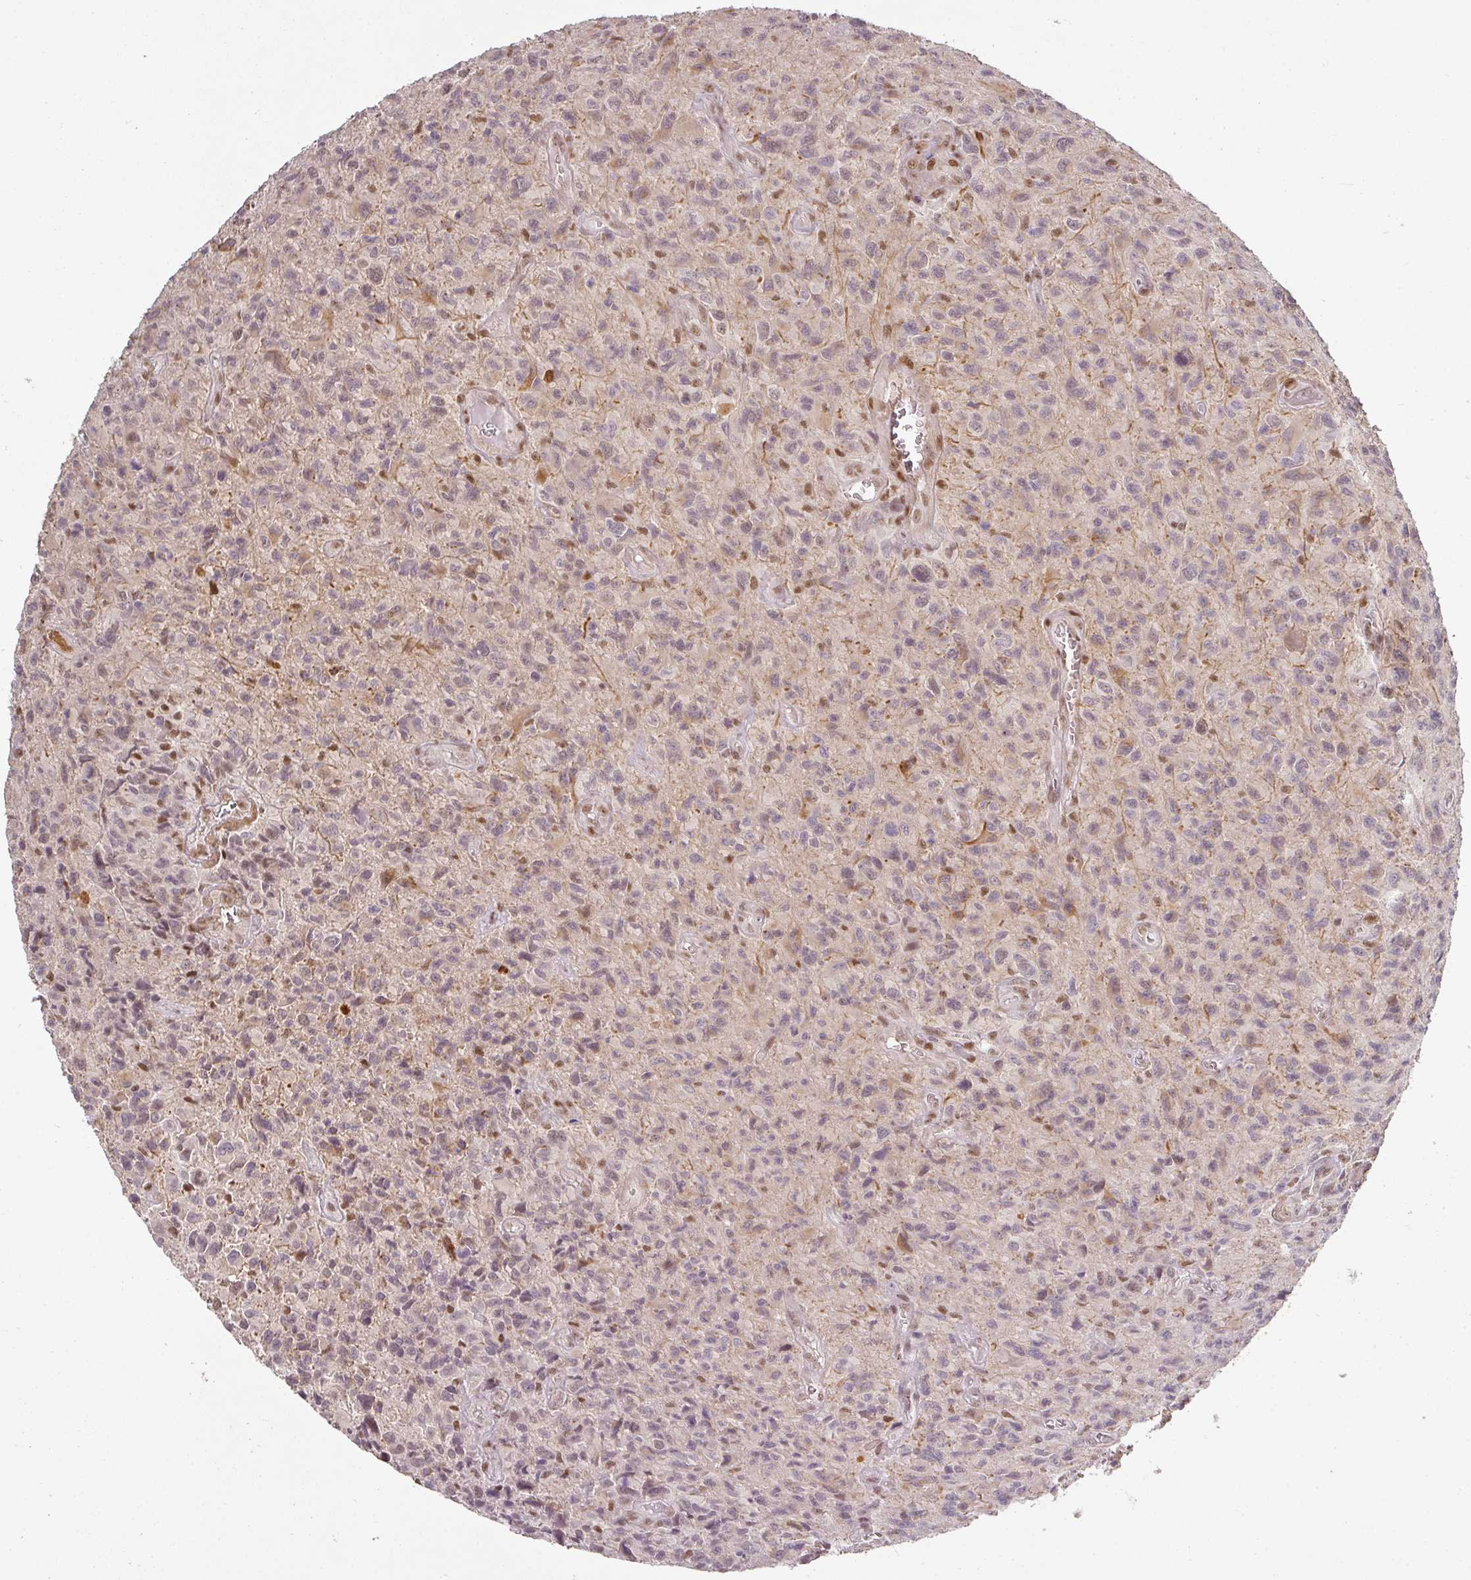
{"staining": {"intensity": "negative", "quantity": "none", "location": "none"}, "tissue": "glioma", "cell_type": "Tumor cells", "image_type": "cancer", "snomed": [{"axis": "morphology", "description": "Glioma, malignant, High grade"}, {"axis": "topography", "description": "Brain"}], "caption": "High-grade glioma (malignant) stained for a protein using immunohistochemistry (IHC) reveals no staining tumor cells.", "gene": "GPRIN2", "patient": {"sex": "male", "age": 76}}